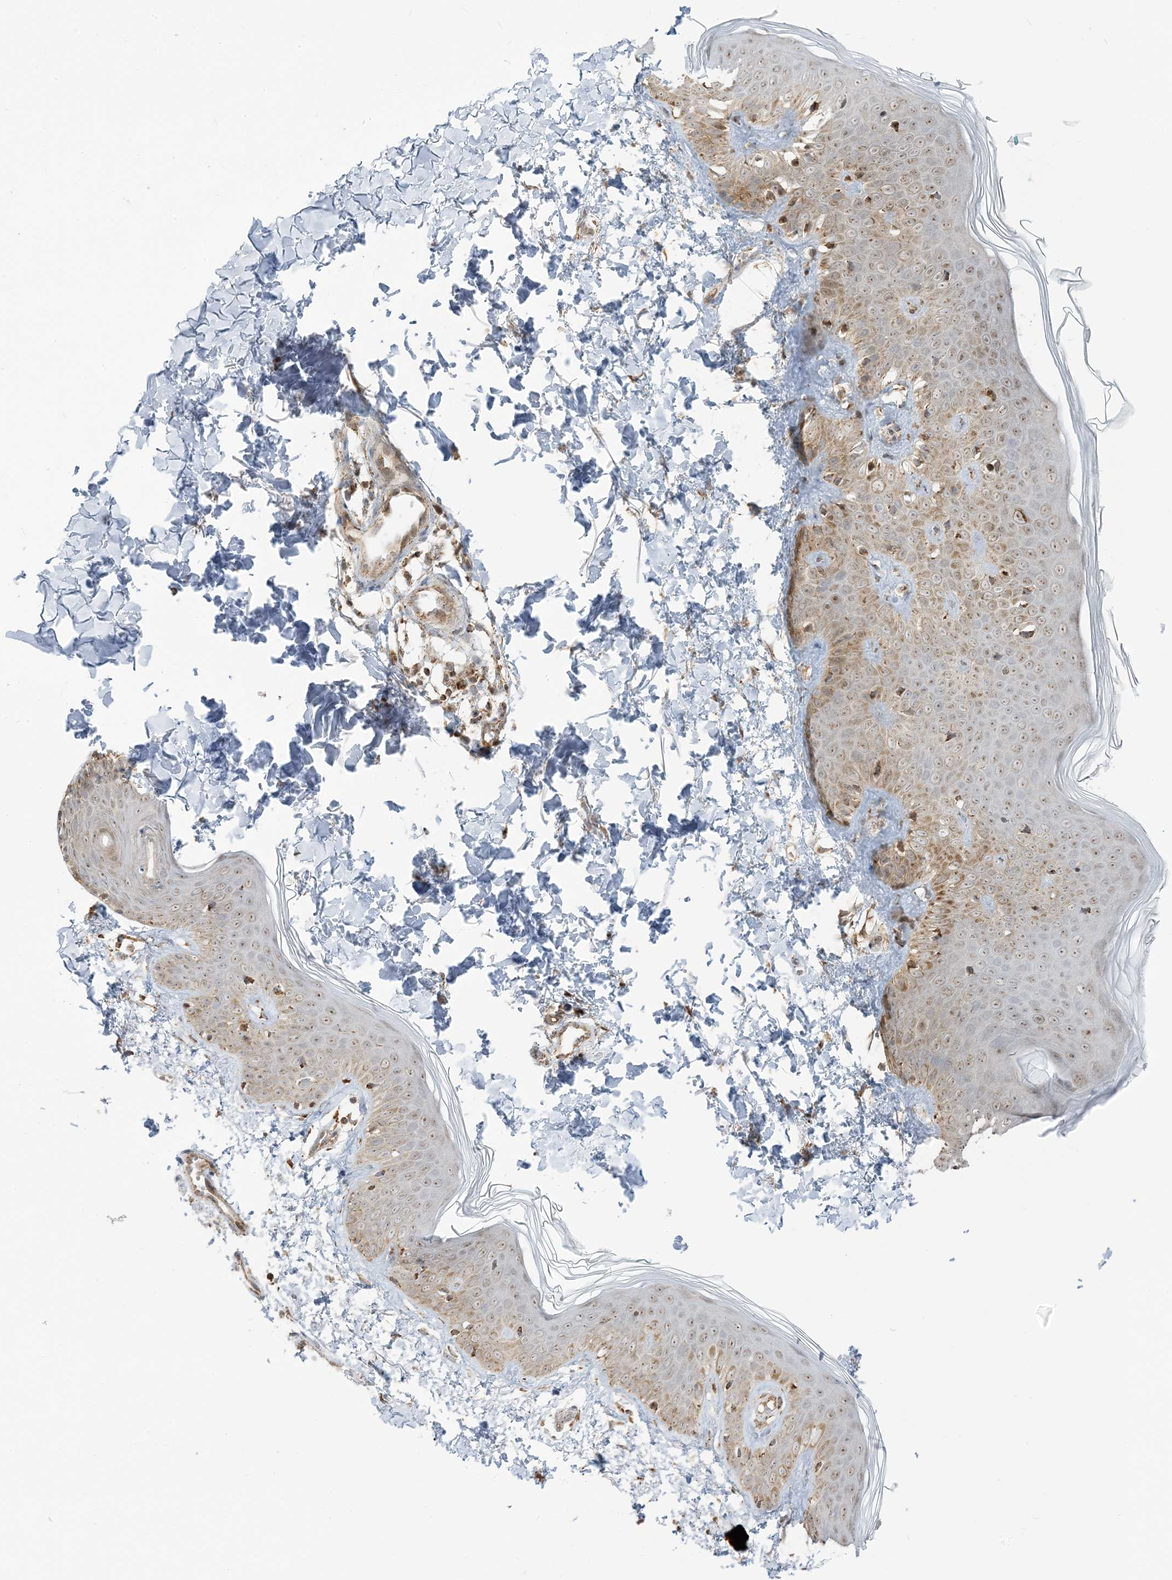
{"staining": {"intensity": "weak", "quantity": ">75%", "location": "cytoplasmic/membranous"}, "tissue": "skin", "cell_type": "Fibroblasts", "image_type": "normal", "snomed": [{"axis": "morphology", "description": "Normal tissue, NOS"}, {"axis": "topography", "description": "Skin"}], "caption": "A brown stain highlights weak cytoplasmic/membranous expression of a protein in fibroblasts of normal skin. (DAB = brown stain, brightfield microscopy at high magnification).", "gene": "MAPKBP1", "patient": {"sex": "male", "age": 37}}